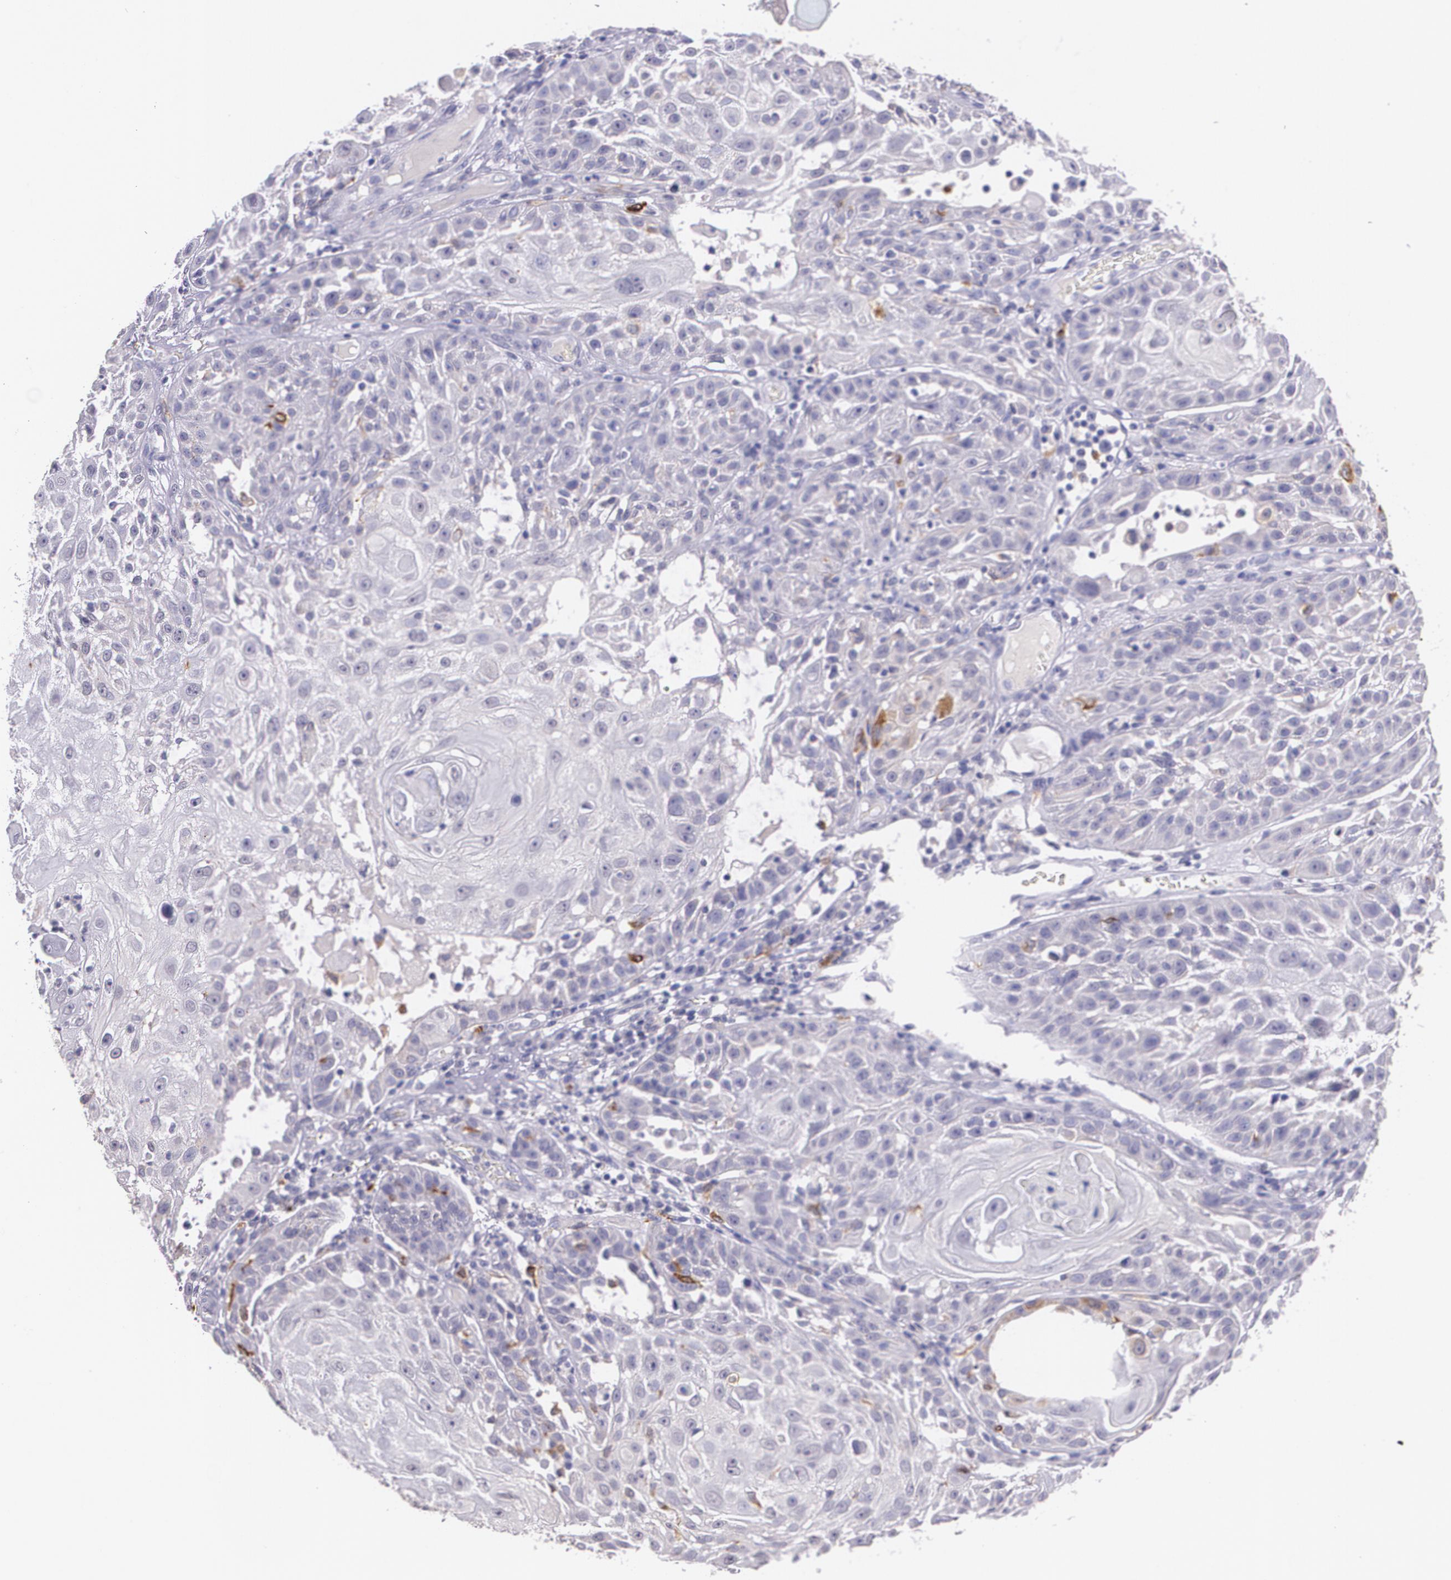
{"staining": {"intensity": "negative", "quantity": "none", "location": "none"}, "tissue": "skin cancer", "cell_type": "Tumor cells", "image_type": "cancer", "snomed": [{"axis": "morphology", "description": "Squamous cell carcinoma, NOS"}, {"axis": "topography", "description": "Skin"}], "caption": "Immunohistochemistry (IHC) histopathology image of neoplastic tissue: human squamous cell carcinoma (skin) stained with DAB (3,3'-diaminobenzidine) displays no significant protein expression in tumor cells.", "gene": "RTN1", "patient": {"sex": "female", "age": 89}}